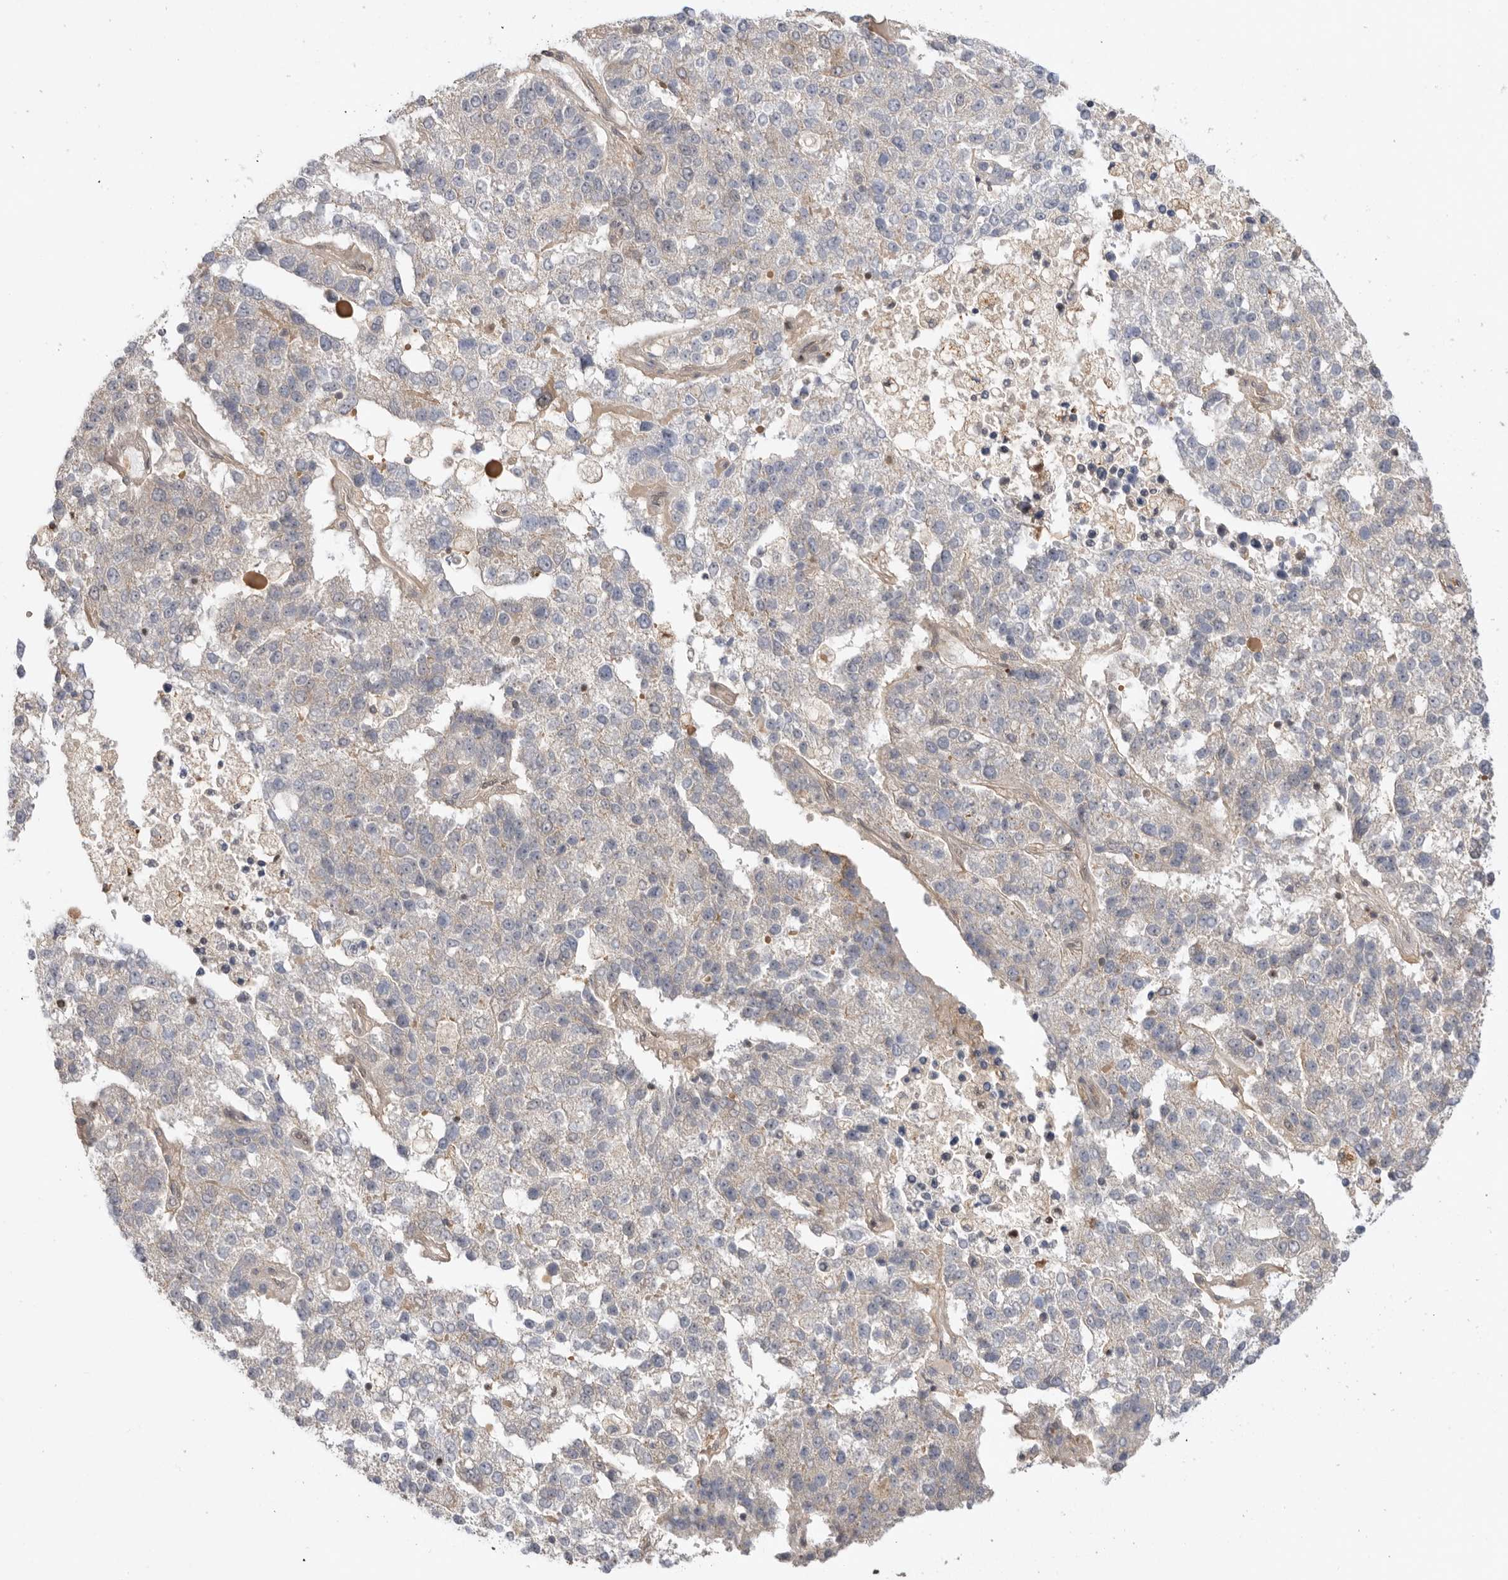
{"staining": {"intensity": "negative", "quantity": "none", "location": "none"}, "tissue": "pancreatic cancer", "cell_type": "Tumor cells", "image_type": "cancer", "snomed": [{"axis": "morphology", "description": "Adenocarcinoma, NOS"}, {"axis": "topography", "description": "Pancreas"}], "caption": "Tumor cells show no significant expression in pancreatic cancer.", "gene": "DCAF8", "patient": {"sex": "female", "age": 61}}